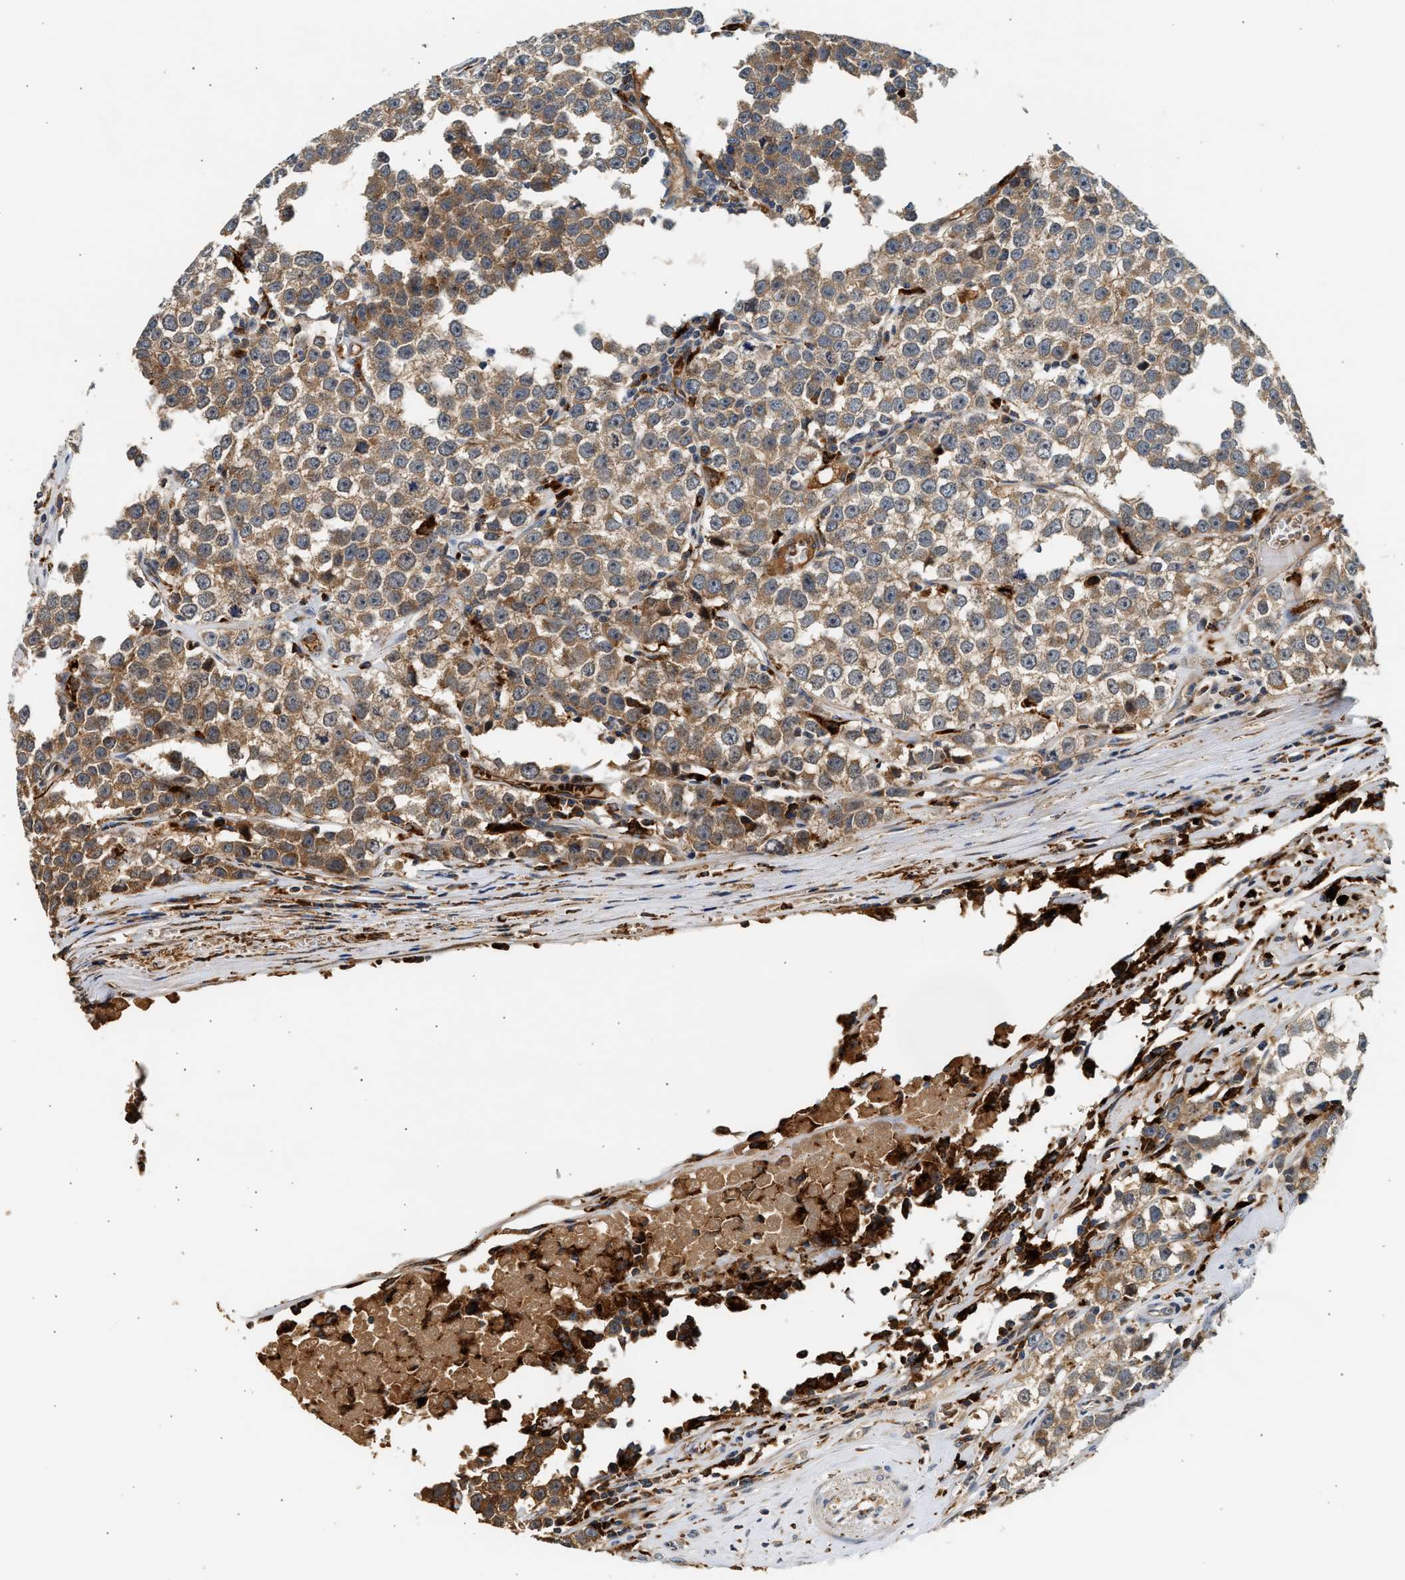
{"staining": {"intensity": "moderate", "quantity": ">75%", "location": "cytoplasmic/membranous"}, "tissue": "testis cancer", "cell_type": "Tumor cells", "image_type": "cancer", "snomed": [{"axis": "morphology", "description": "Seminoma, NOS"}, {"axis": "morphology", "description": "Carcinoma, Embryonal, NOS"}, {"axis": "topography", "description": "Testis"}], "caption": "Immunohistochemical staining of testis seminoma demonstrates moderate cytoplasmic/membranous protein positivity in about >75% of tumor cells. (IHC, brightfield microscopy, high magnification).", "gene": "PLD3", "patient": {"sex": "male", "age": 52}}